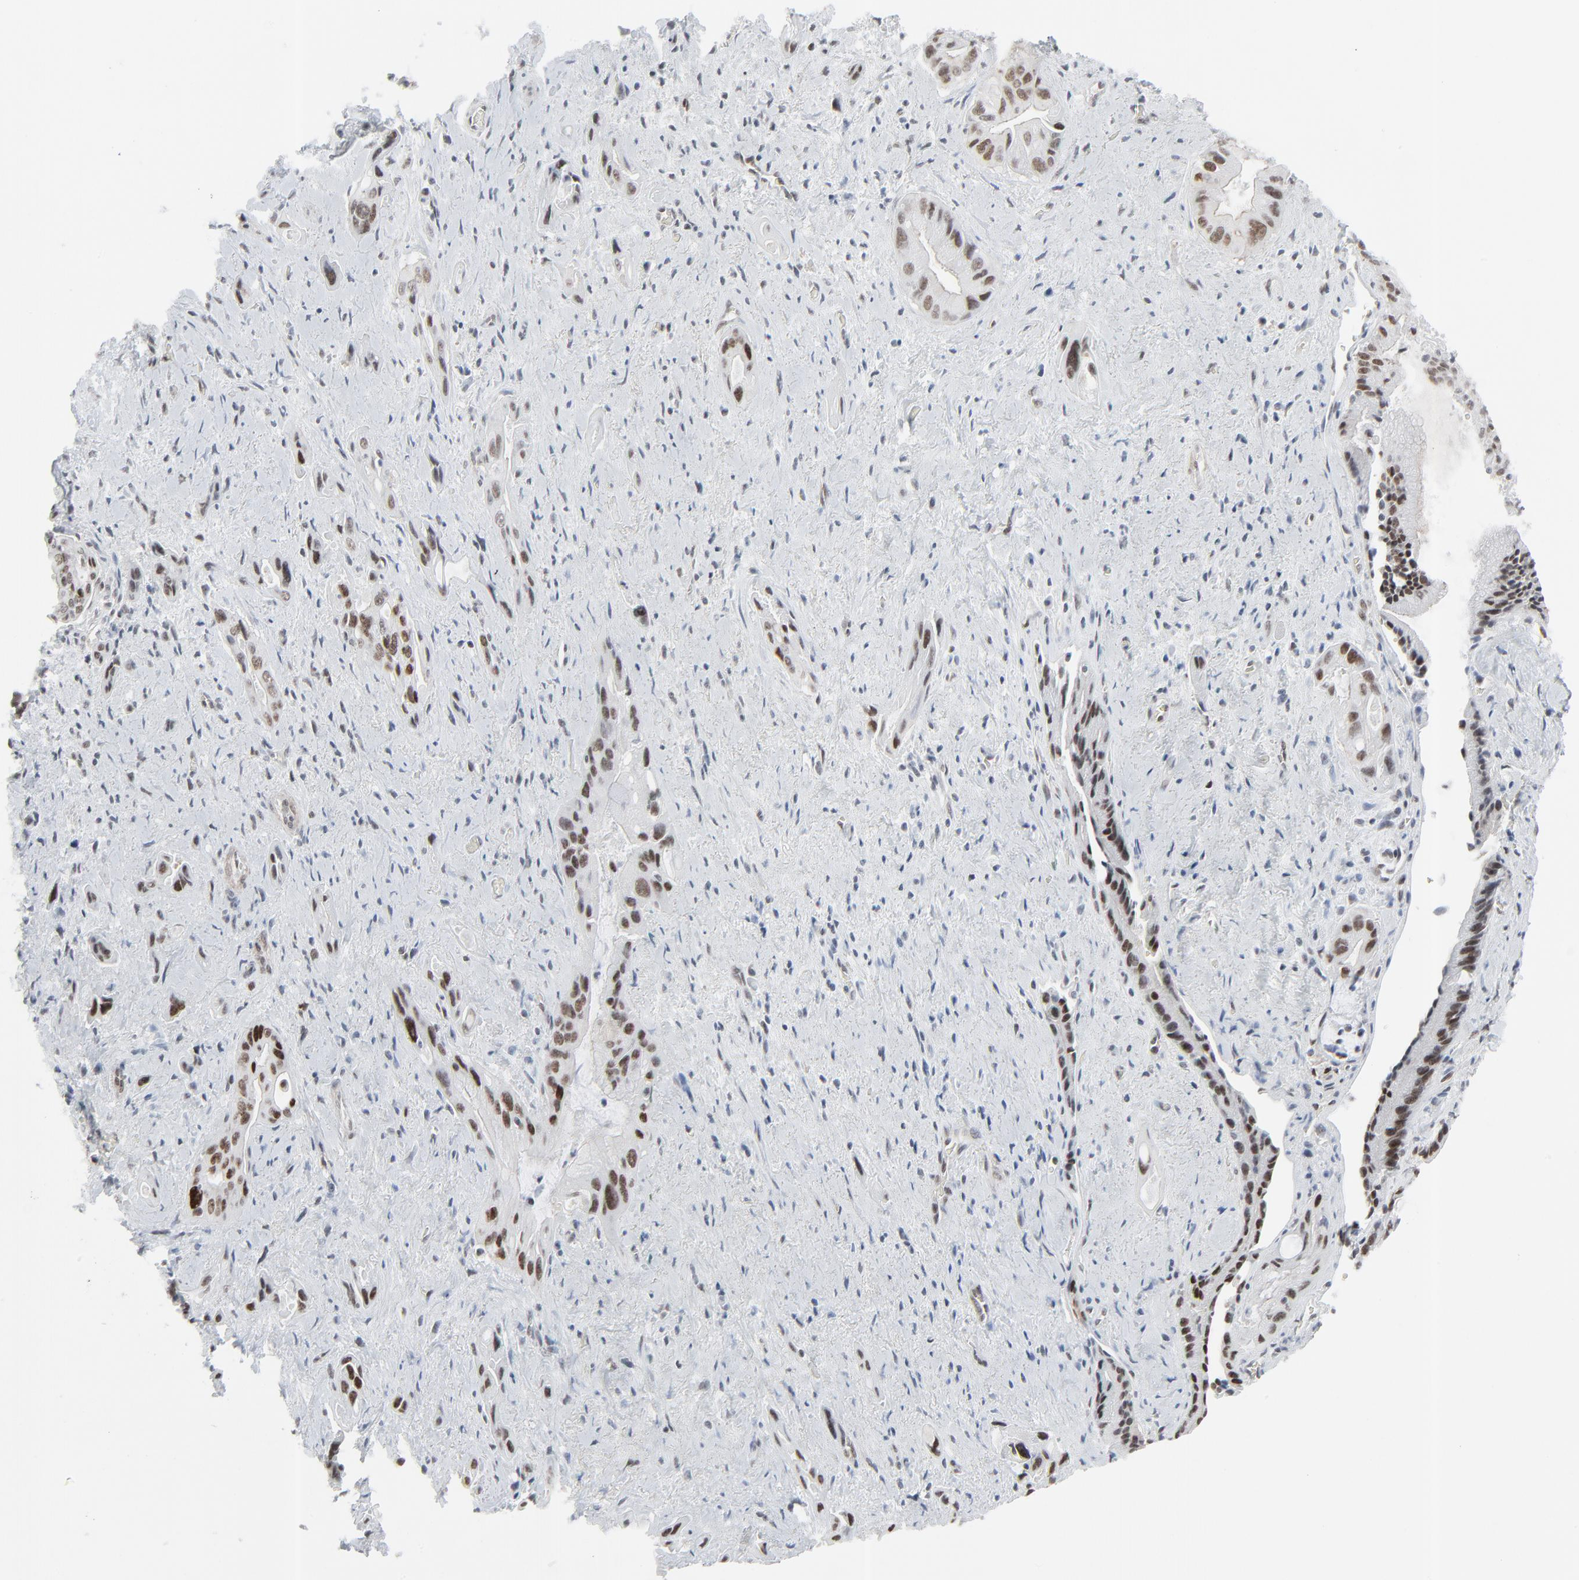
{"staining": {"intensity": "strong", "quantity": ">75%", "location": "nuclear"}, "tissue": "pancreatic cancer", "cell_type": "Tumor cells", "image_type": "cancer", "snomed": [{"axis": "morphology", "description": "Adenocarcinoma, NOS"}, {"axis": "topography", "description": "Pancreas"}], "caption": "Protein staining shows strong nuclear positivity in about >75% of tumor cells in adenocarcinoma (pancreatic).", "gene": "FBXO28", "patient": {"sex": "male", "age": 77}}